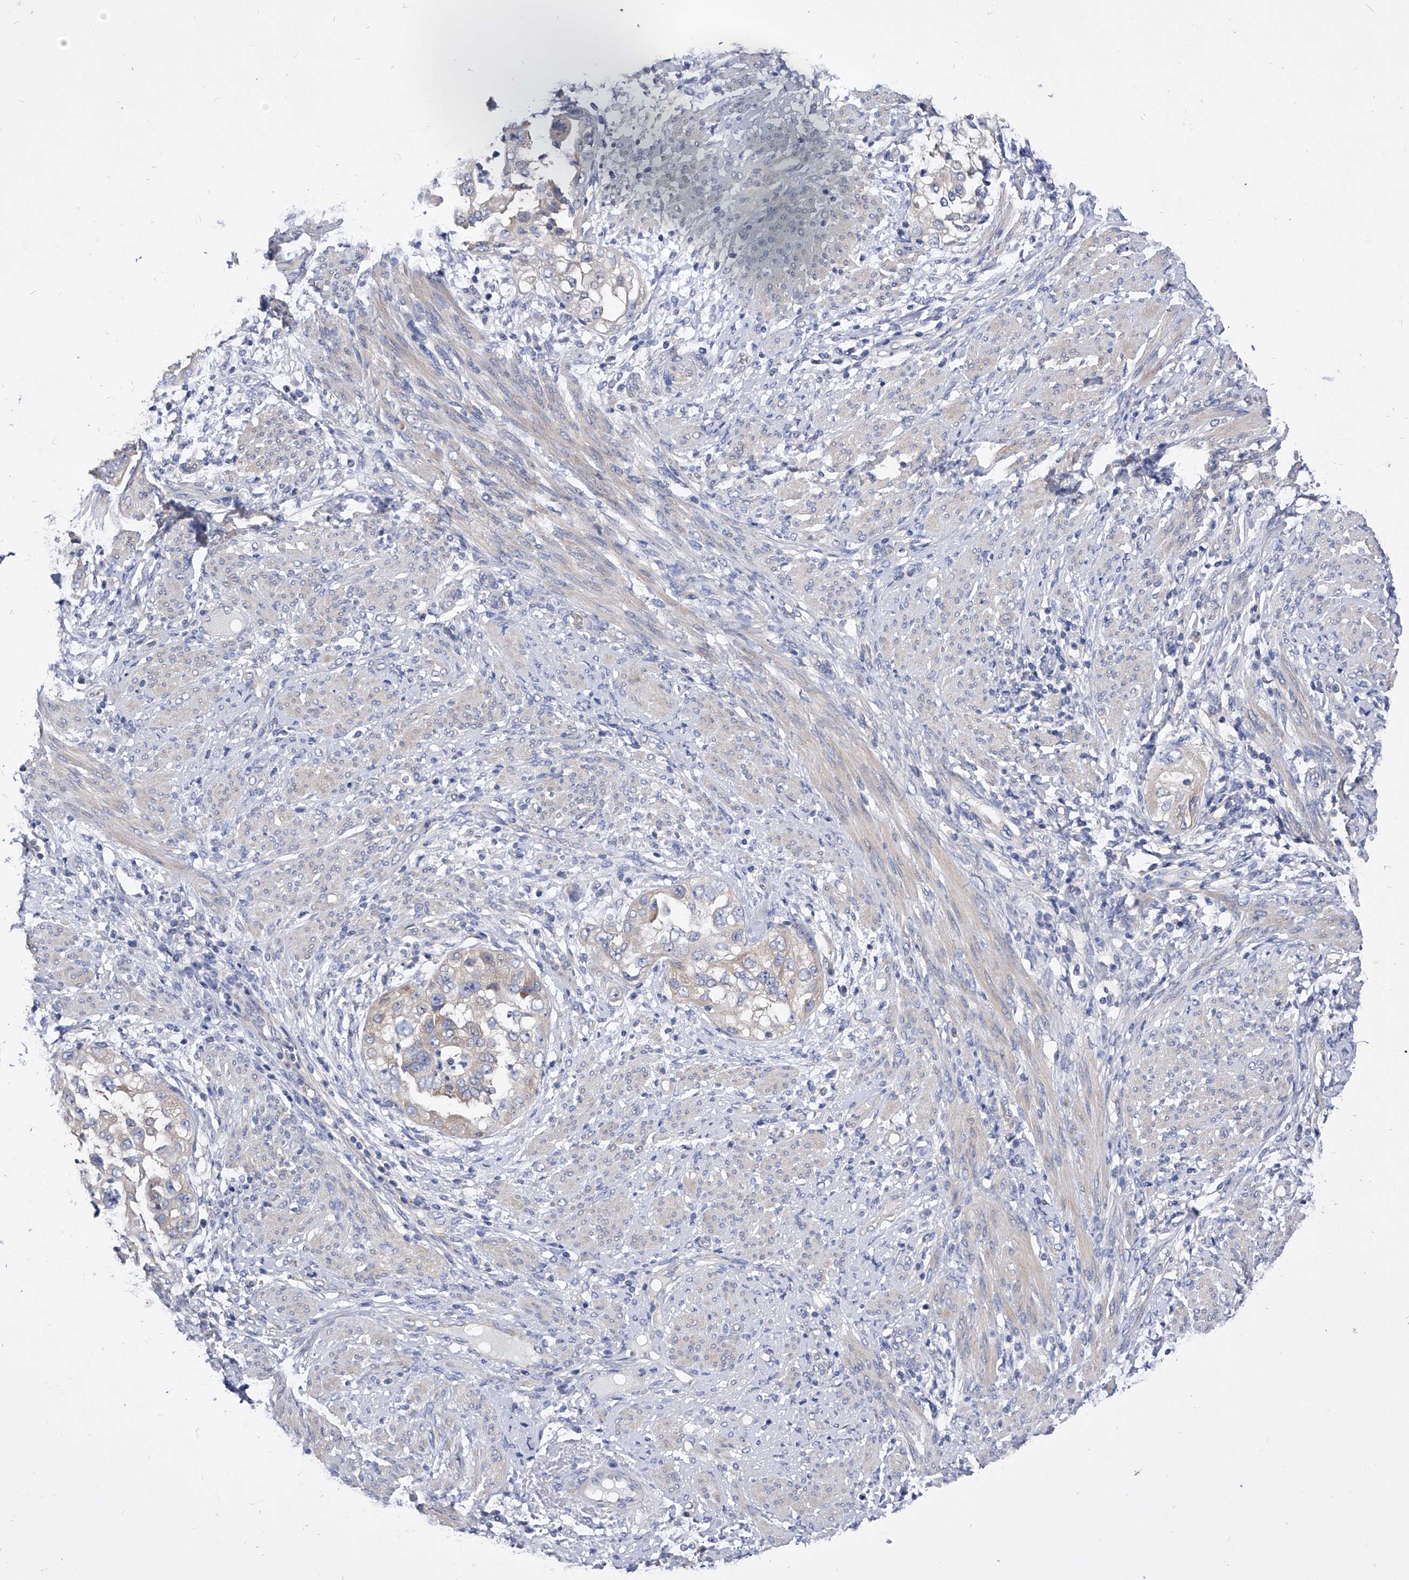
{"staining": {"intensity": "negative", "quantity": "none", "location": "none"}, "tissue": "endometrial cancer", "cell_type": "Tumor cells", "image_type": "cancer", "snomed": [{"axis": "morphology", "description": "Adenocarcinoma, NOS"}, {"axis": "topography", "description": "Endometrium"}], "caption": "DAB (3,3'-diaminobenzidine) immunohistochemical staining of endometrial cancer (adenocarcinoma) exhibits no significant staining in tumor cells.", "gene": "PPP5C", "patient": {"sex": "female", "age": 85}}